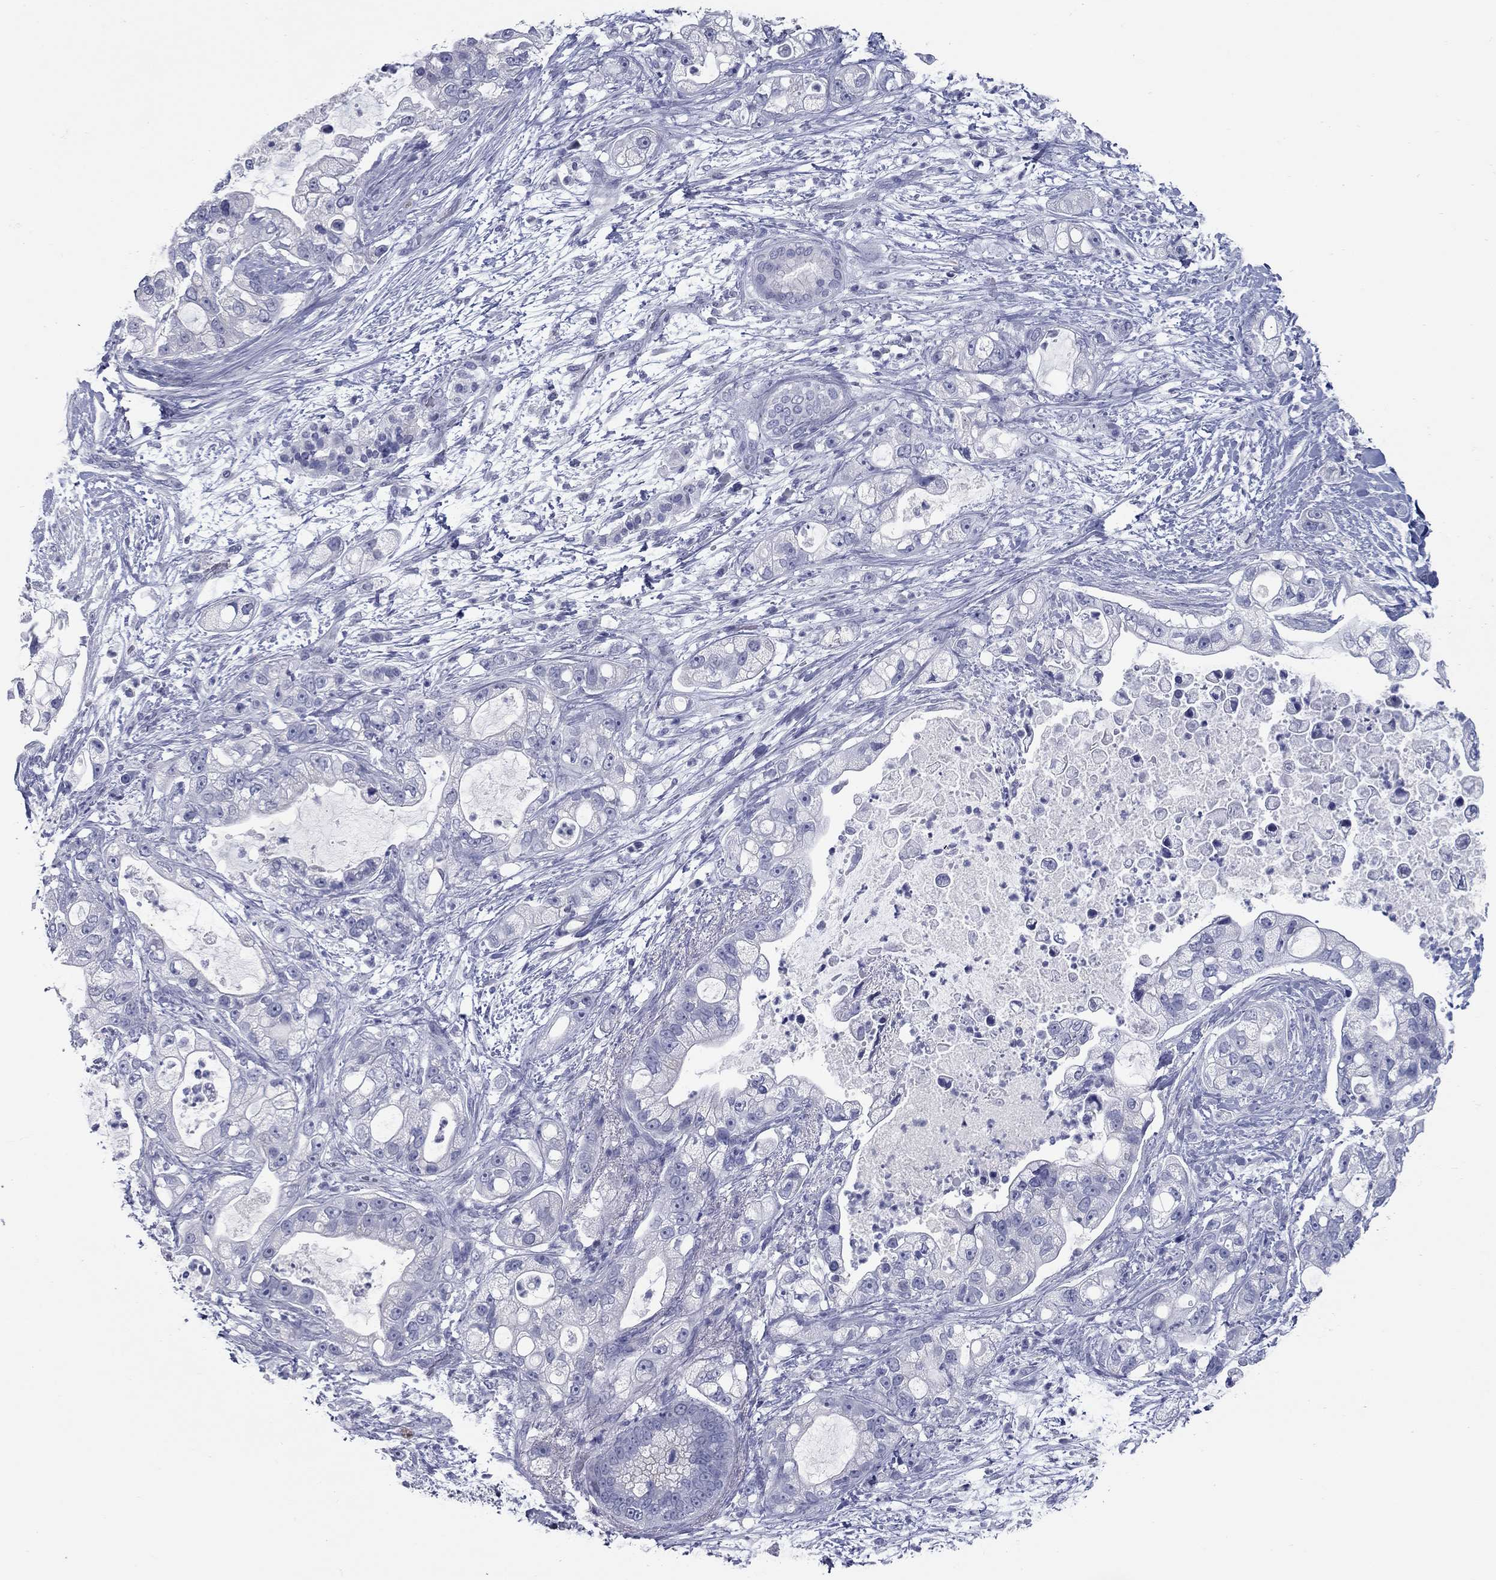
{"staining": {"intensity": "negative", "quantity": "none", "location": "none"}, "tissue": "pancreatic cancer", "cell_type": "Tumor cells", "image_type": "cancer", "snomed": [{"axis": "morphology", "description": "Adenocarcinoma, NOS"}, {"axis": "topography", "description": "Pancreas"}], "caption": "Immunohistochemistry photomicrograph of adenocarcinoma (pancreatic) stained for a protein (brown), which reveals no positivity in tumor cells.", "gene": "KIRREL2", "patient": {"sex": "female", "age": 69}}